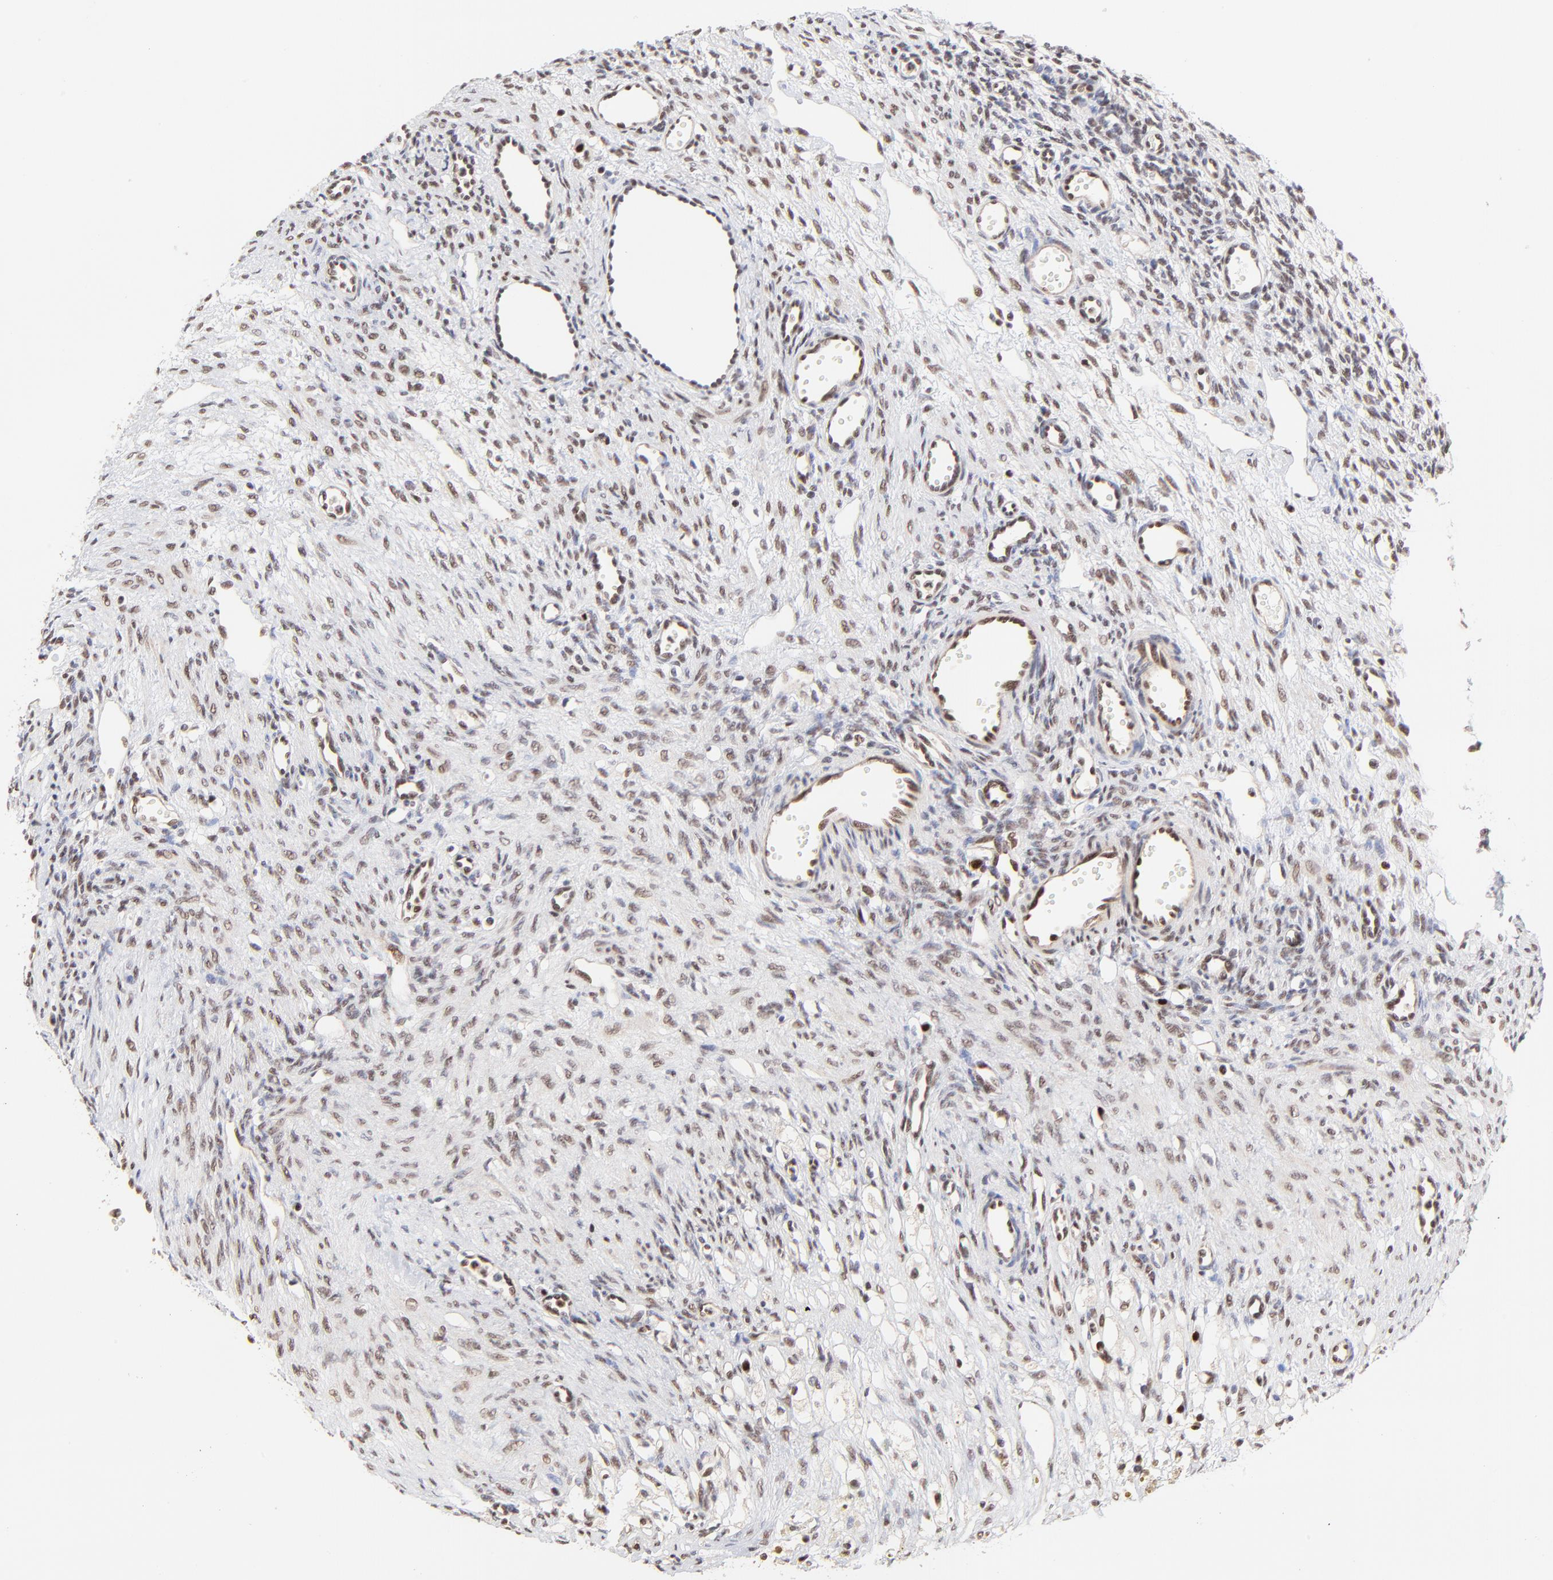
{"staining": {"intensity": "weak", "quantity": "25%-75%", "location": "nuclear"}, "tissue": "ovary", "cell_type": "Ovarian stroma cells", "image_type": "normal", "snomed": [{"axis": "morphology", "description": "Normal tissue, NOS"}, {"axis": "topography", "description": "Ovary"}], "caption": "Weak nuclear expression is seen in about 25%-75% of ovarian stroma cells in normal ovary. (IHC, brightfield microscopy, high magnification).", "gene": "DSN1", "patient": {"sex": "female", "age": 33}}